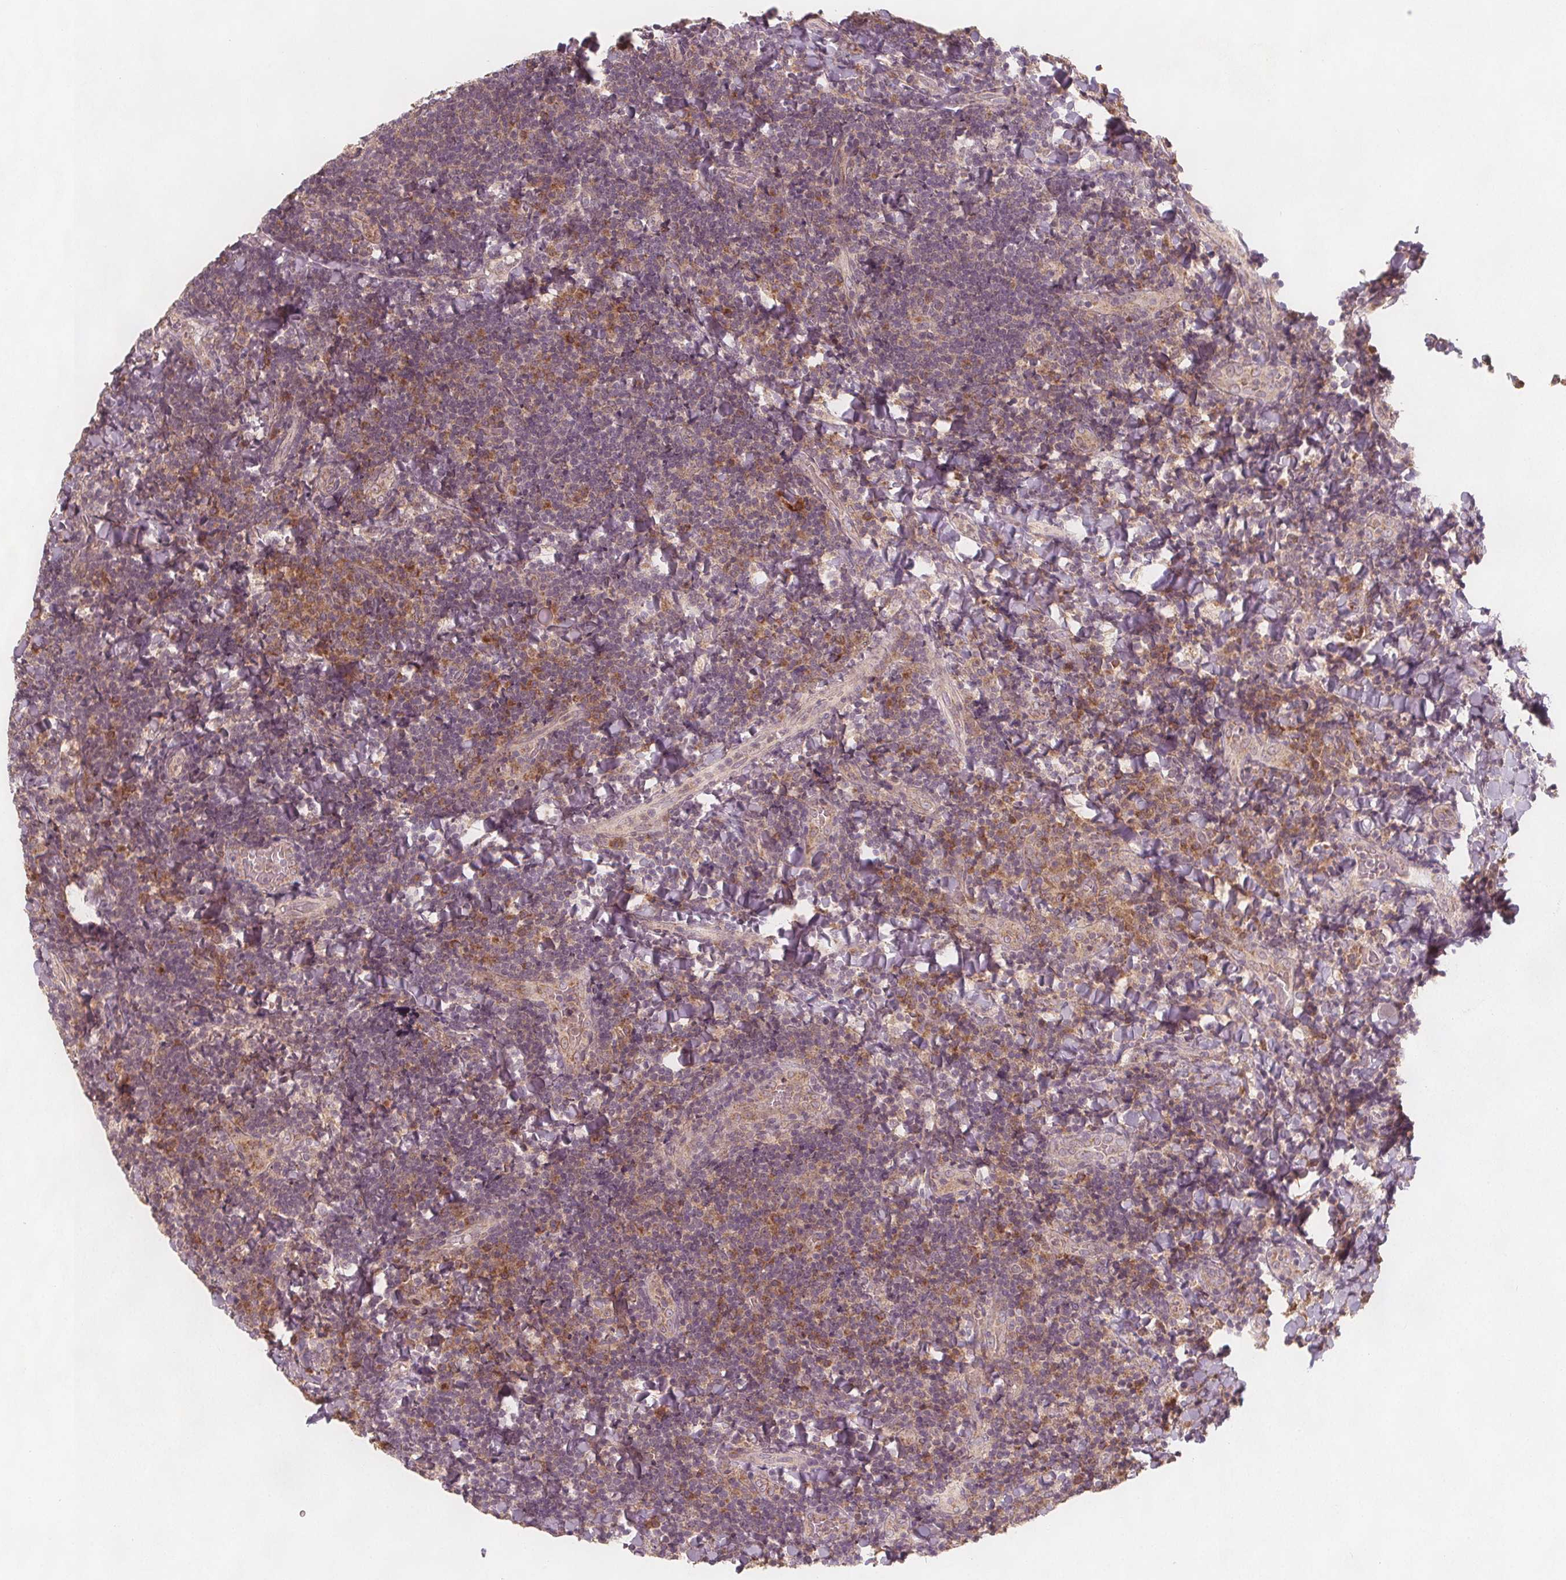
{"staining": {"intensity": "weak", "quantity": "<25%", "location": "cytoplasmic/membranous"}, "tissue": "tonsil", "cell_type": "Germinal center cells", "image_type": "normal", "snomed": [{"axis": "morphology", "description": "Normal tissue, NOS"}, {"axis": "topography", "description": "Tonsil"}], "caption": "The immunohistochemistry micrograph has no significant staining in germinal center cells of tonsil. (DAB (3,3'-diaminobenzidine) immunohistochemistry with hematoxylin counter stain).", "gene": "NCSTN", "patient": {"sex": "male", "age": 17}}